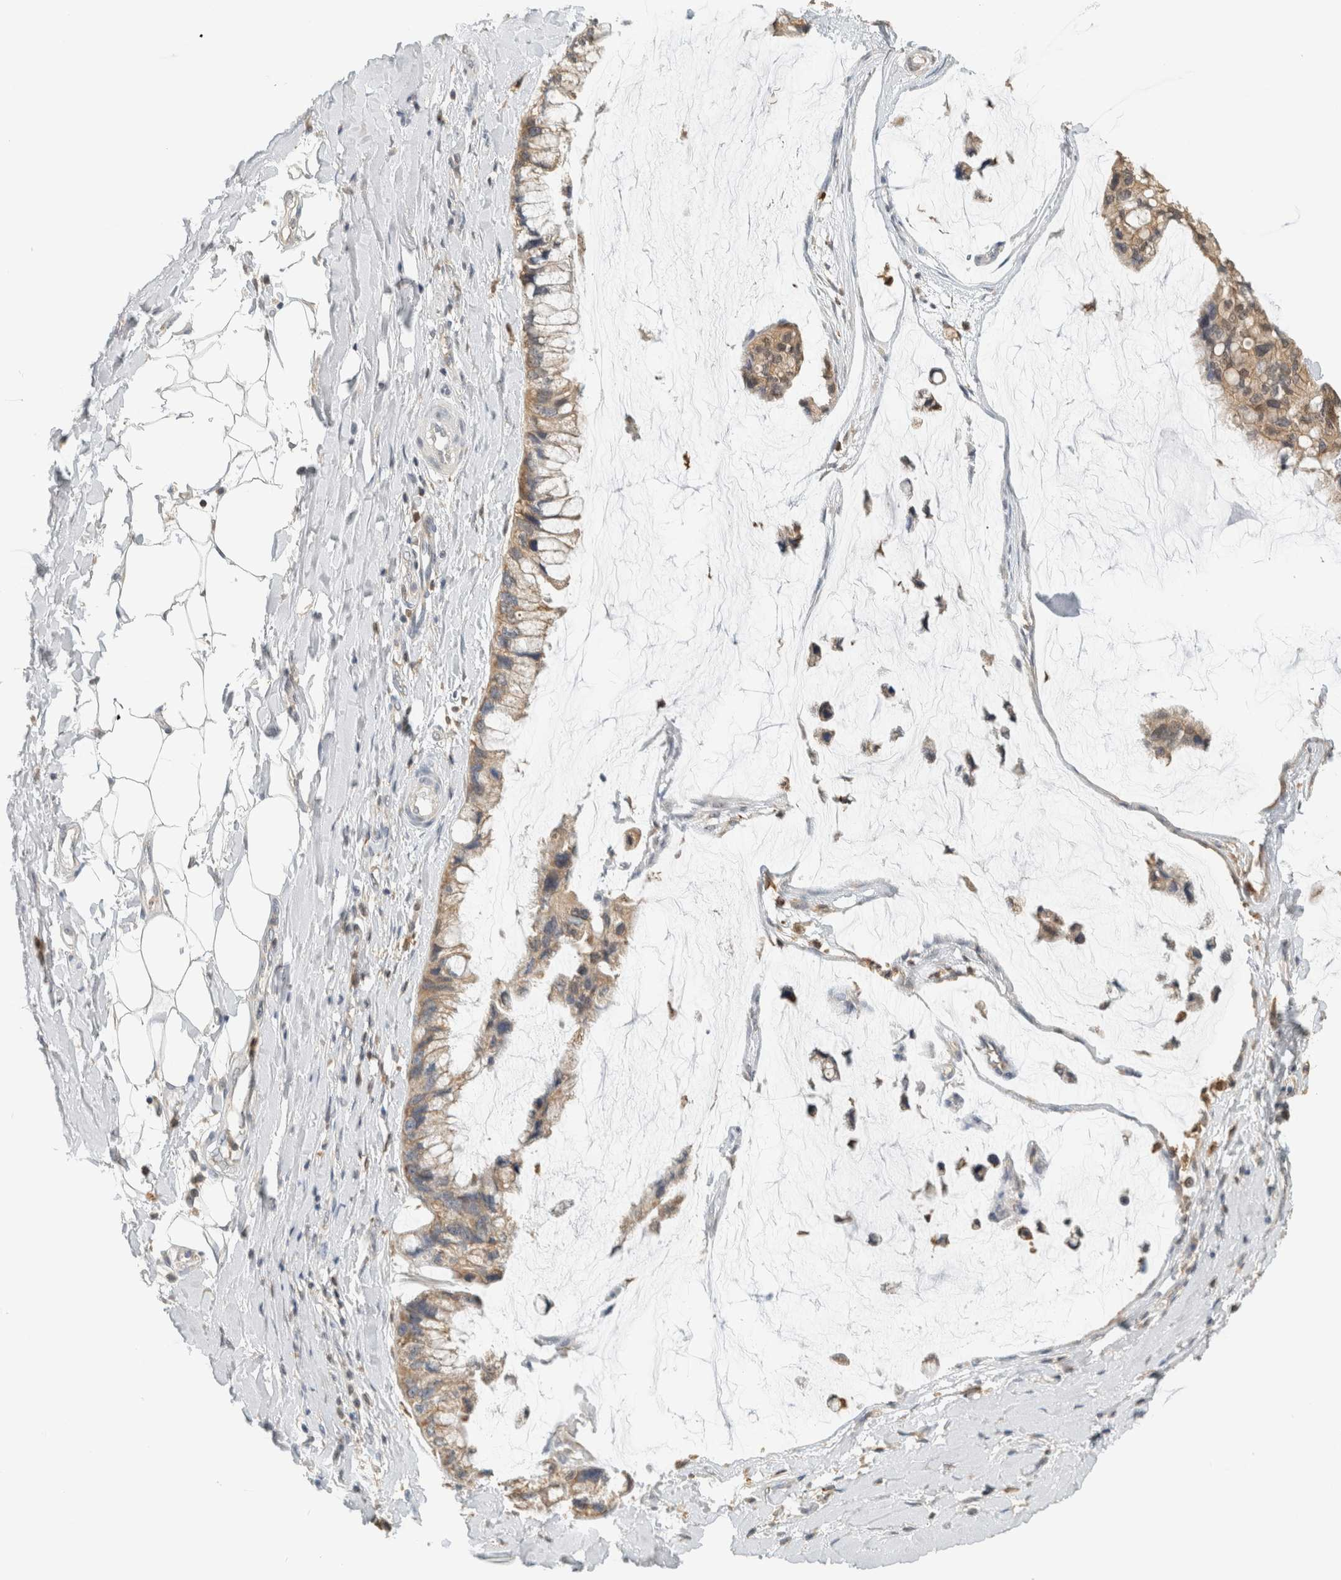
{"staining": {"intensity": "weak", "quantity": ">75%", "location": "cytoplasmic/membranous"}, "tissue": "ovarian cancer", "cell_type": "Tumor cells", "image_type": "cancer", "snomed": [{"axis": "morphology", "description": "Cystadenocarcinoma, mucinous, NOS"}, {"axis": "topography", "description": "Ovary"}], "caption": "Weak cytoplasmic/membranous expression is seen in about >75% of tumor cells in ovarian mucinous cystadenocarcinoma. (DAB (3,3'-diaminobenzidine) = brown stain, brightfield microscopy at high magnification).", "gene": "CAPG", "patient": {"sex": "female", "age": 39}}